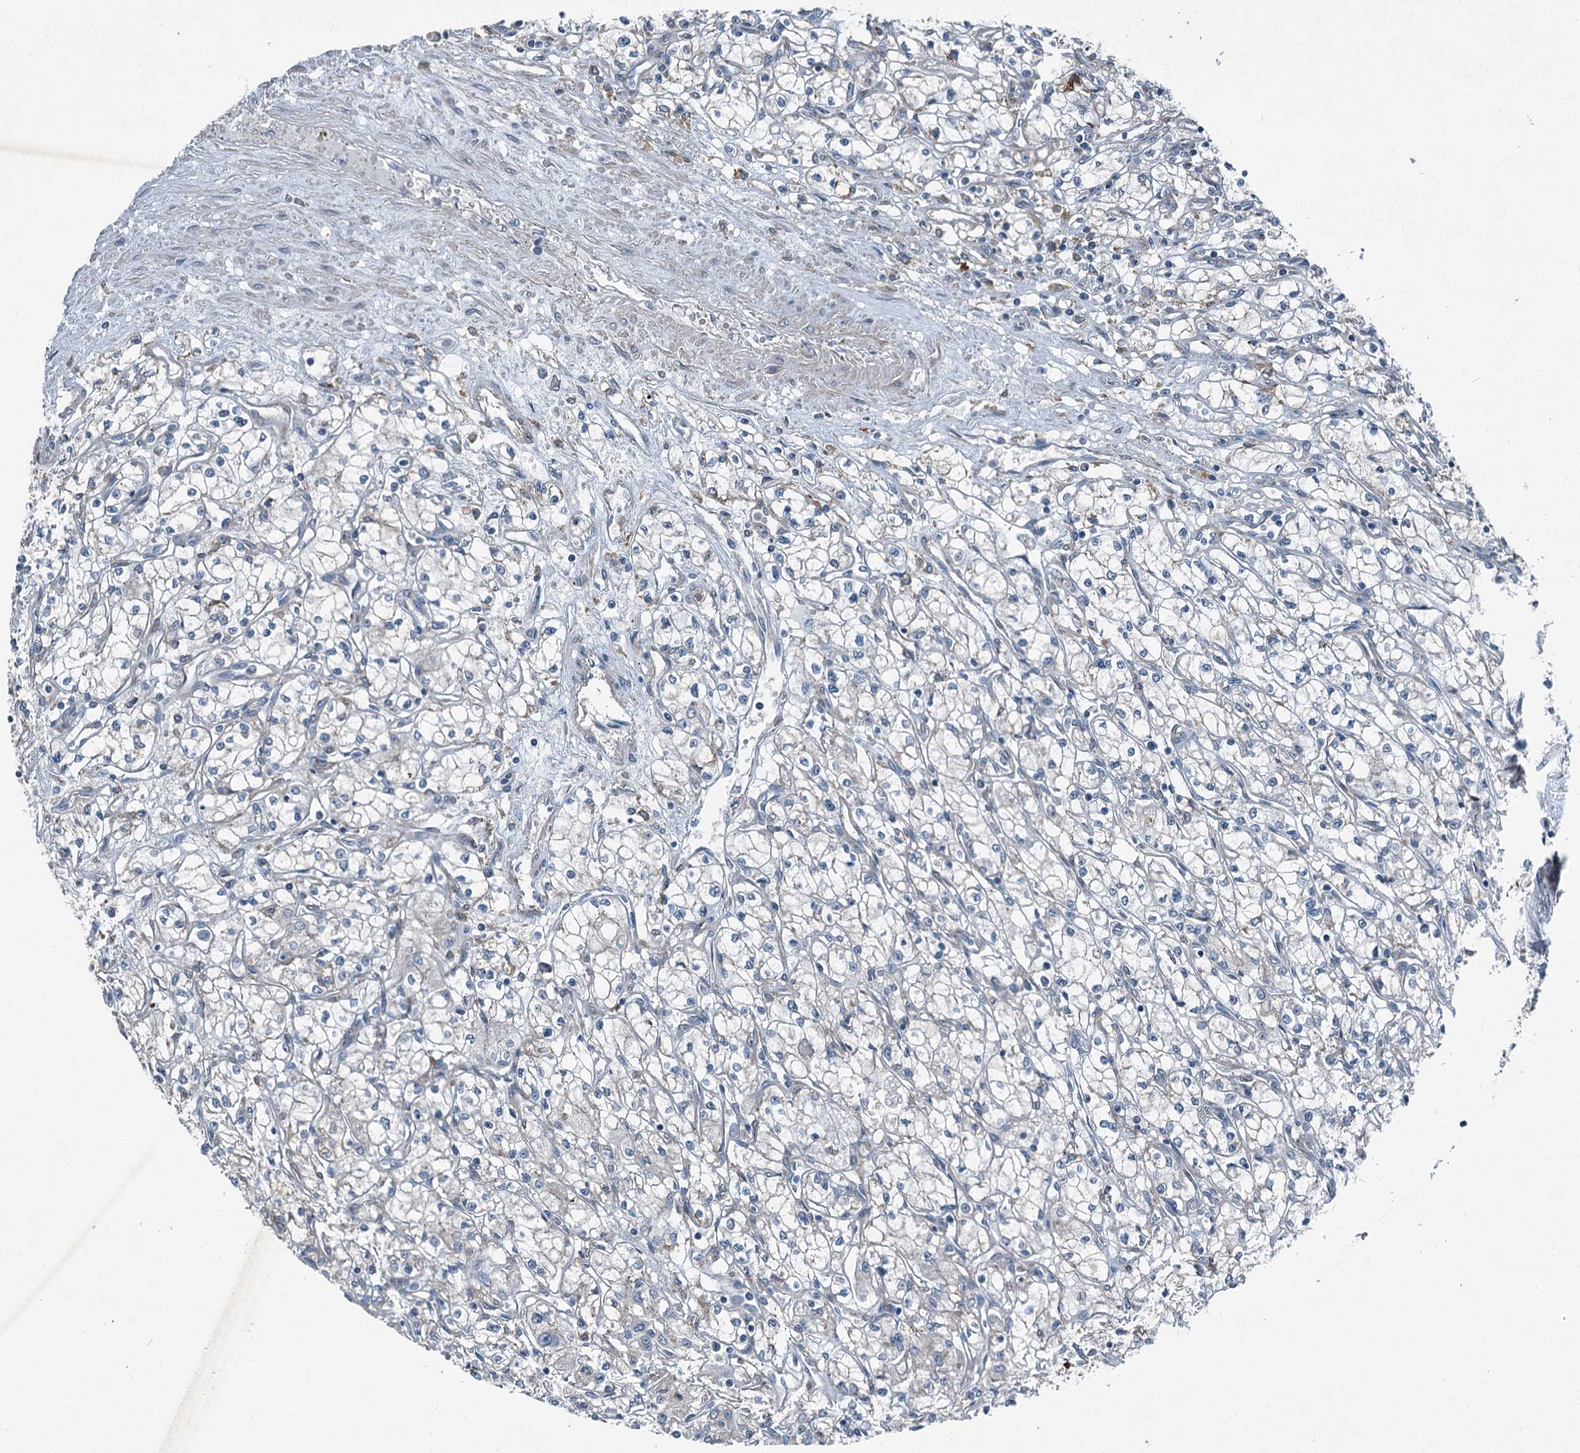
{"staining": {"intensity": "negative", "quantity": "none", "location": "none"}, "tissue": "renal cancer", "cell_type": "Tumor cells", "image_type": "cancer", "snomed": [{"axis": "morphology", "description": "Adenocarcinoma, NOS"}, {"axis": "topography", "description": "Kidney"}], "caption": "DAB immunohistochemical staining of renal adenocarcinoma shows no significant staining in tumor cells.", "gene": "AXL", "patient": {"sex": "male", "age": 59}}